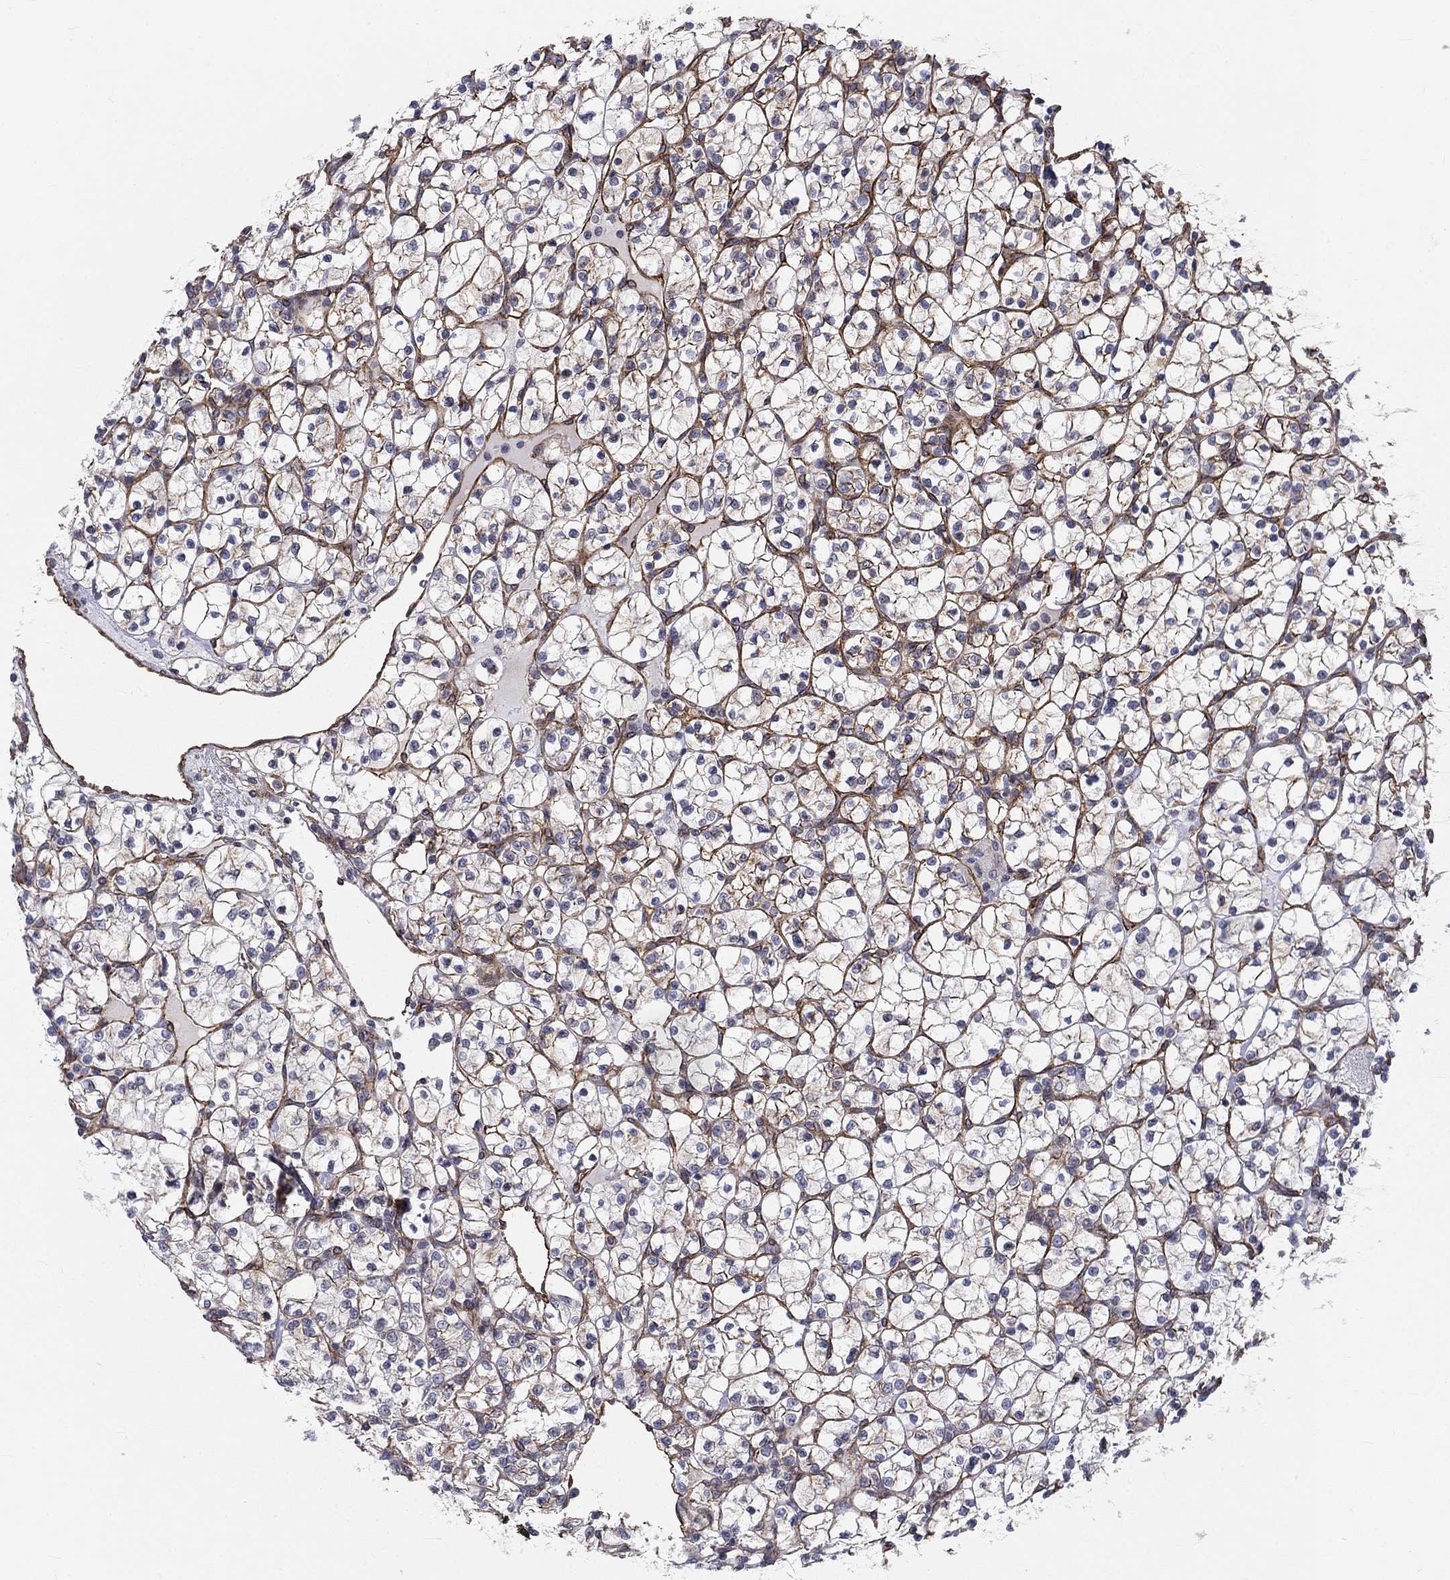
{"staining": {"intensity": "moderate", "quantity": "25%-75%", "location": "cytoplasmic/membranous"}, "tissue": "renal cancer", "cell_type": "Tumor cells", "image_type": "cancer", "snomed": [{"axis": "morphology", "description": "Adenocarcinoma, NOS"}, {"axis": "topography", "description": "Kidney"}], "caption": "A brown stain shows moderate cytoplasmic/membranous positivity of a protein in renal cancer tumor cells. (DAB = brown stain, brightfield microscopy at high magnification).", "gene": "SYNC", "patient": {"sex": "female", "age": 89}}